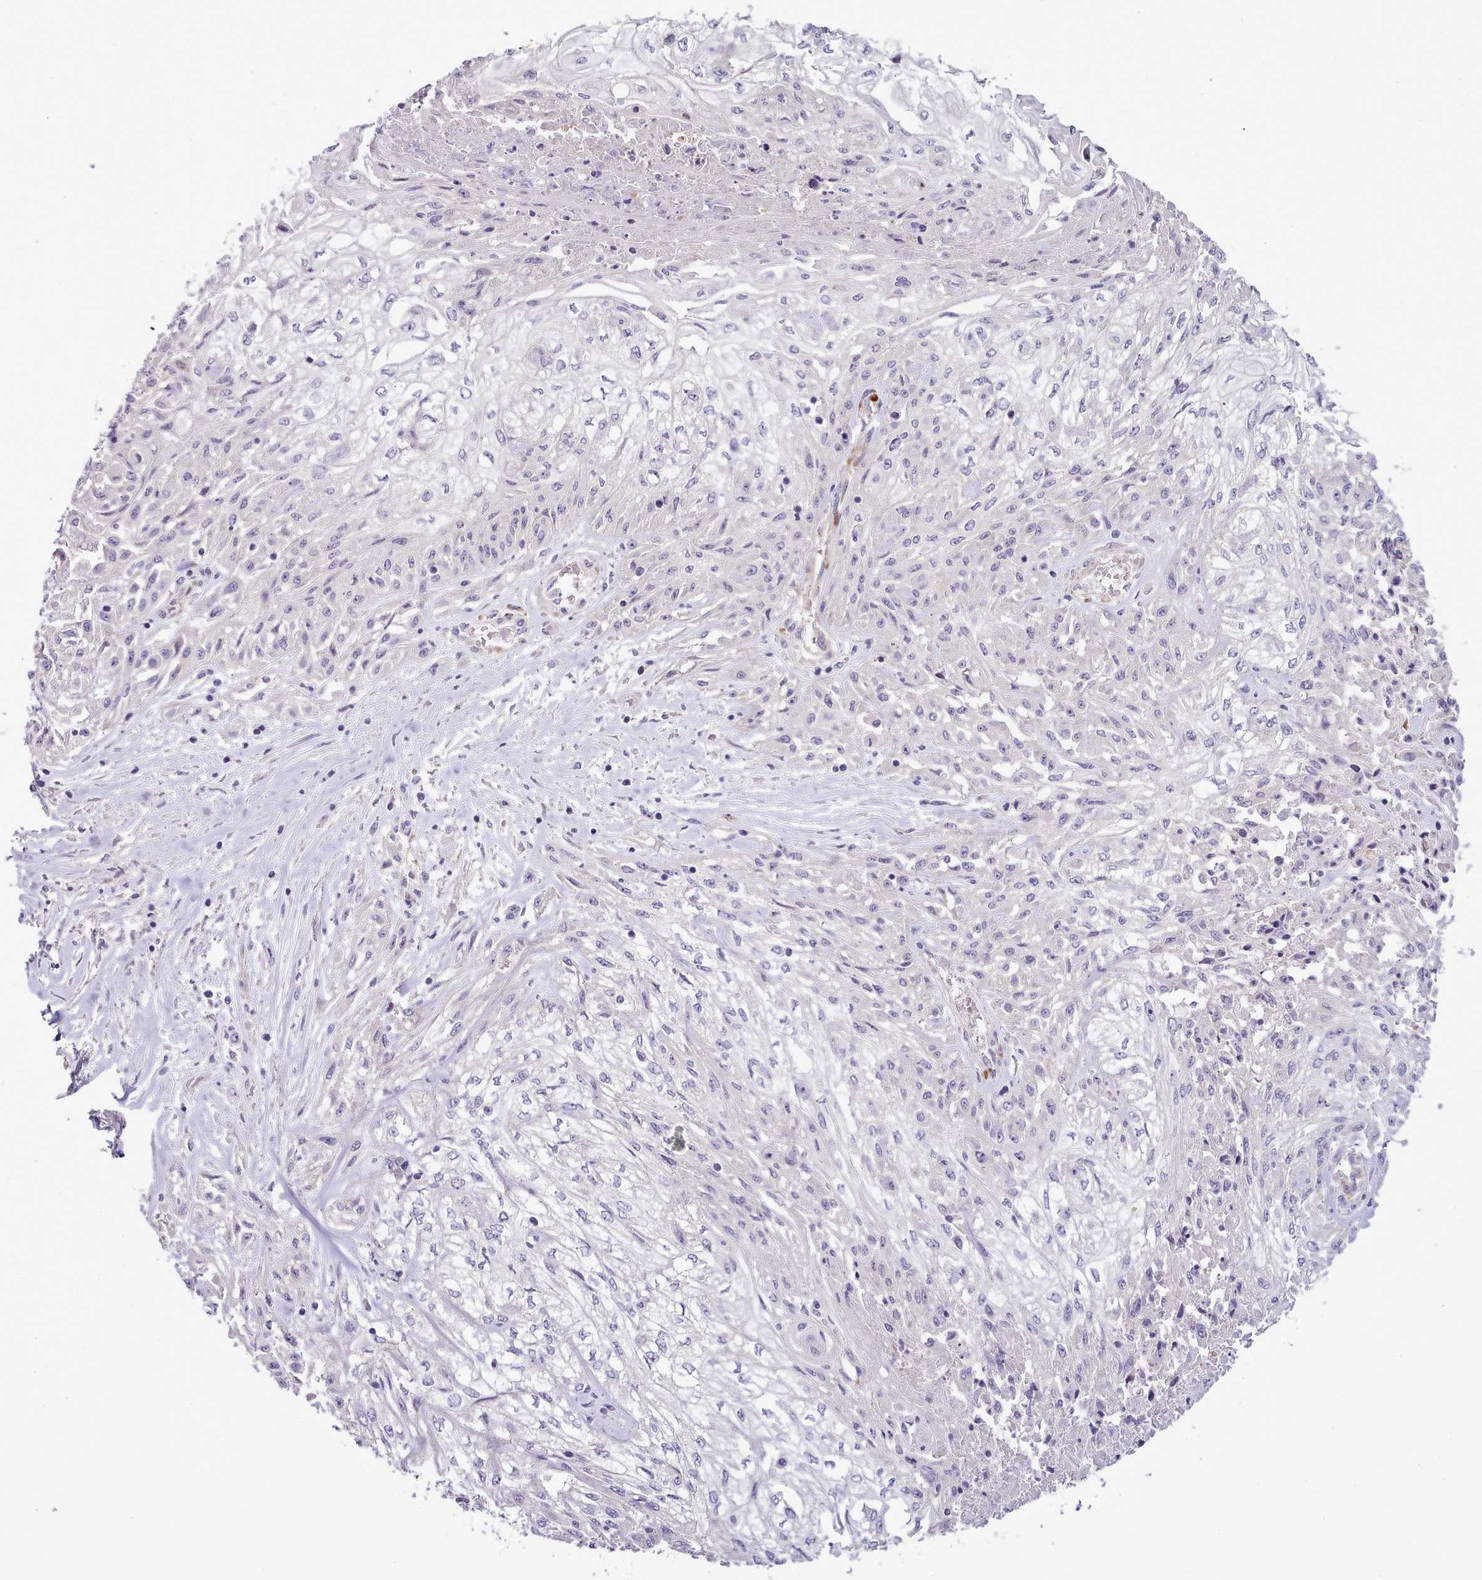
{"staining": {"intensity": "negative", "quantity": "none", "location": "none"}, "tissue": "skin cancer", "cell_type": "Tumor cells", "image_type": "cancer", "snomed": [{"axis": "morphology", "description": "Squamous cell carcinoma, NOS"}, {"axis": "morphology", "description": "Squamous cell carcinoma, metastatic, NOS"}, {"axis": "topography", "description": "Skin"}, {"axis": "topography", "description": "Lymph node"}], "caption": "Tumor cells show no significant staining in skin metastatic squamous cell carcinoma.", "gene": "SETX", "patient": {"sex": "male", "age": 75}}